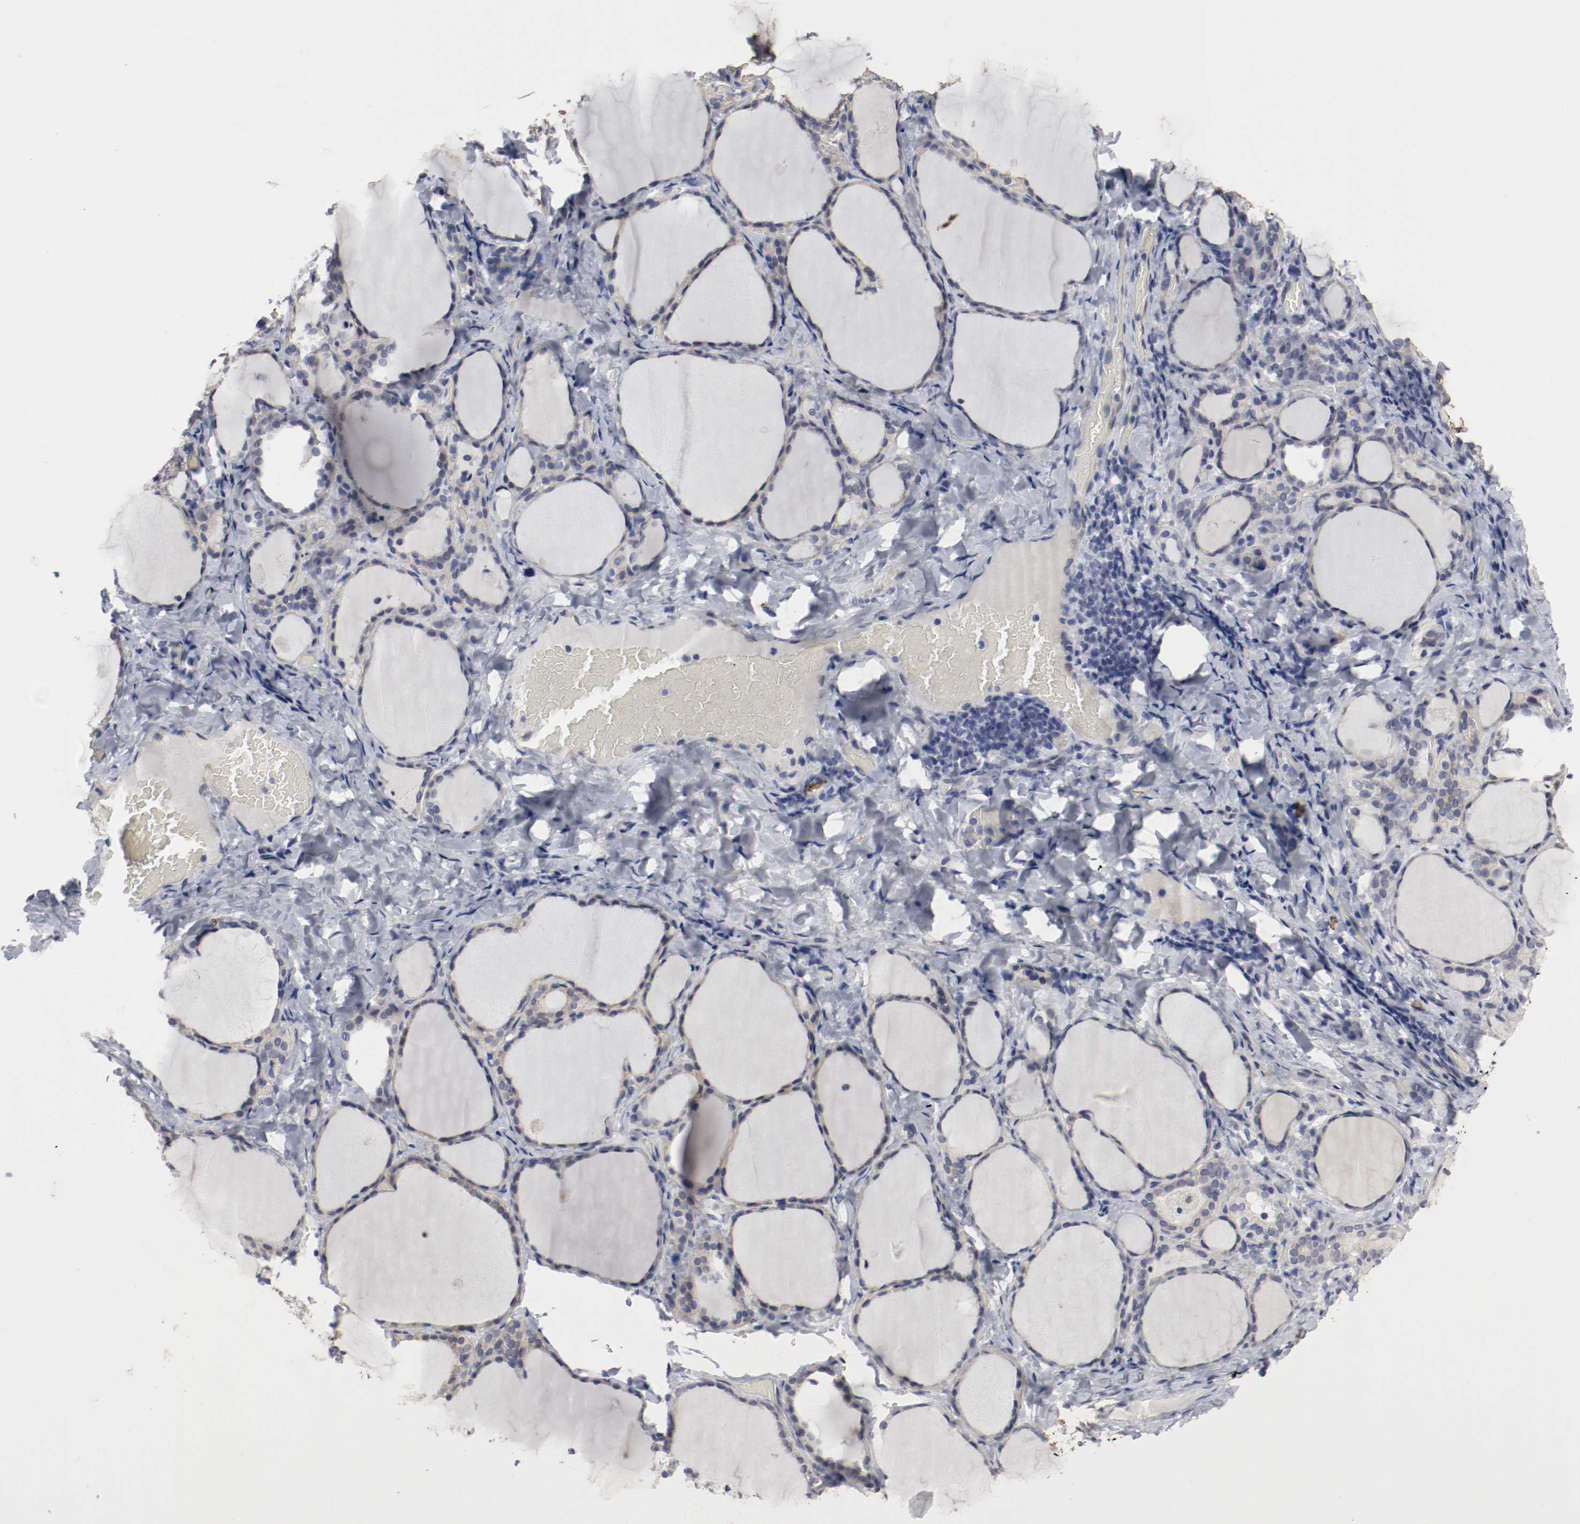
{"staining": {"intensity": "weak", "quantity": "25%-75%", "location": "cytoplasmic/membranous"}, "tissue": "thyroid gland", "cell_type": "Glandular cells", "image_type": "normal", "snomed": [{"axis": "morphology", "description": "Normal tissue, NOS"}, {"axis": "morphology", "description": "Papillary adenocarcinoma, NOS"}, {"axis": "topography", "description": "Thyroid gland"}], "caption": "Benign thyroid gland was stained to show a protein in brown. There is low levels of weak cytoplasmic/membranous staining in about 25%-75% of glandular cells. Using DAB (3,3'-diaminobenzidine) (brown) and hematoxylin (blue) stains, captured at high magnification using brightfield microscopy.", "gene": "KIT", "patient": {"sex": "female", "age": 30}}